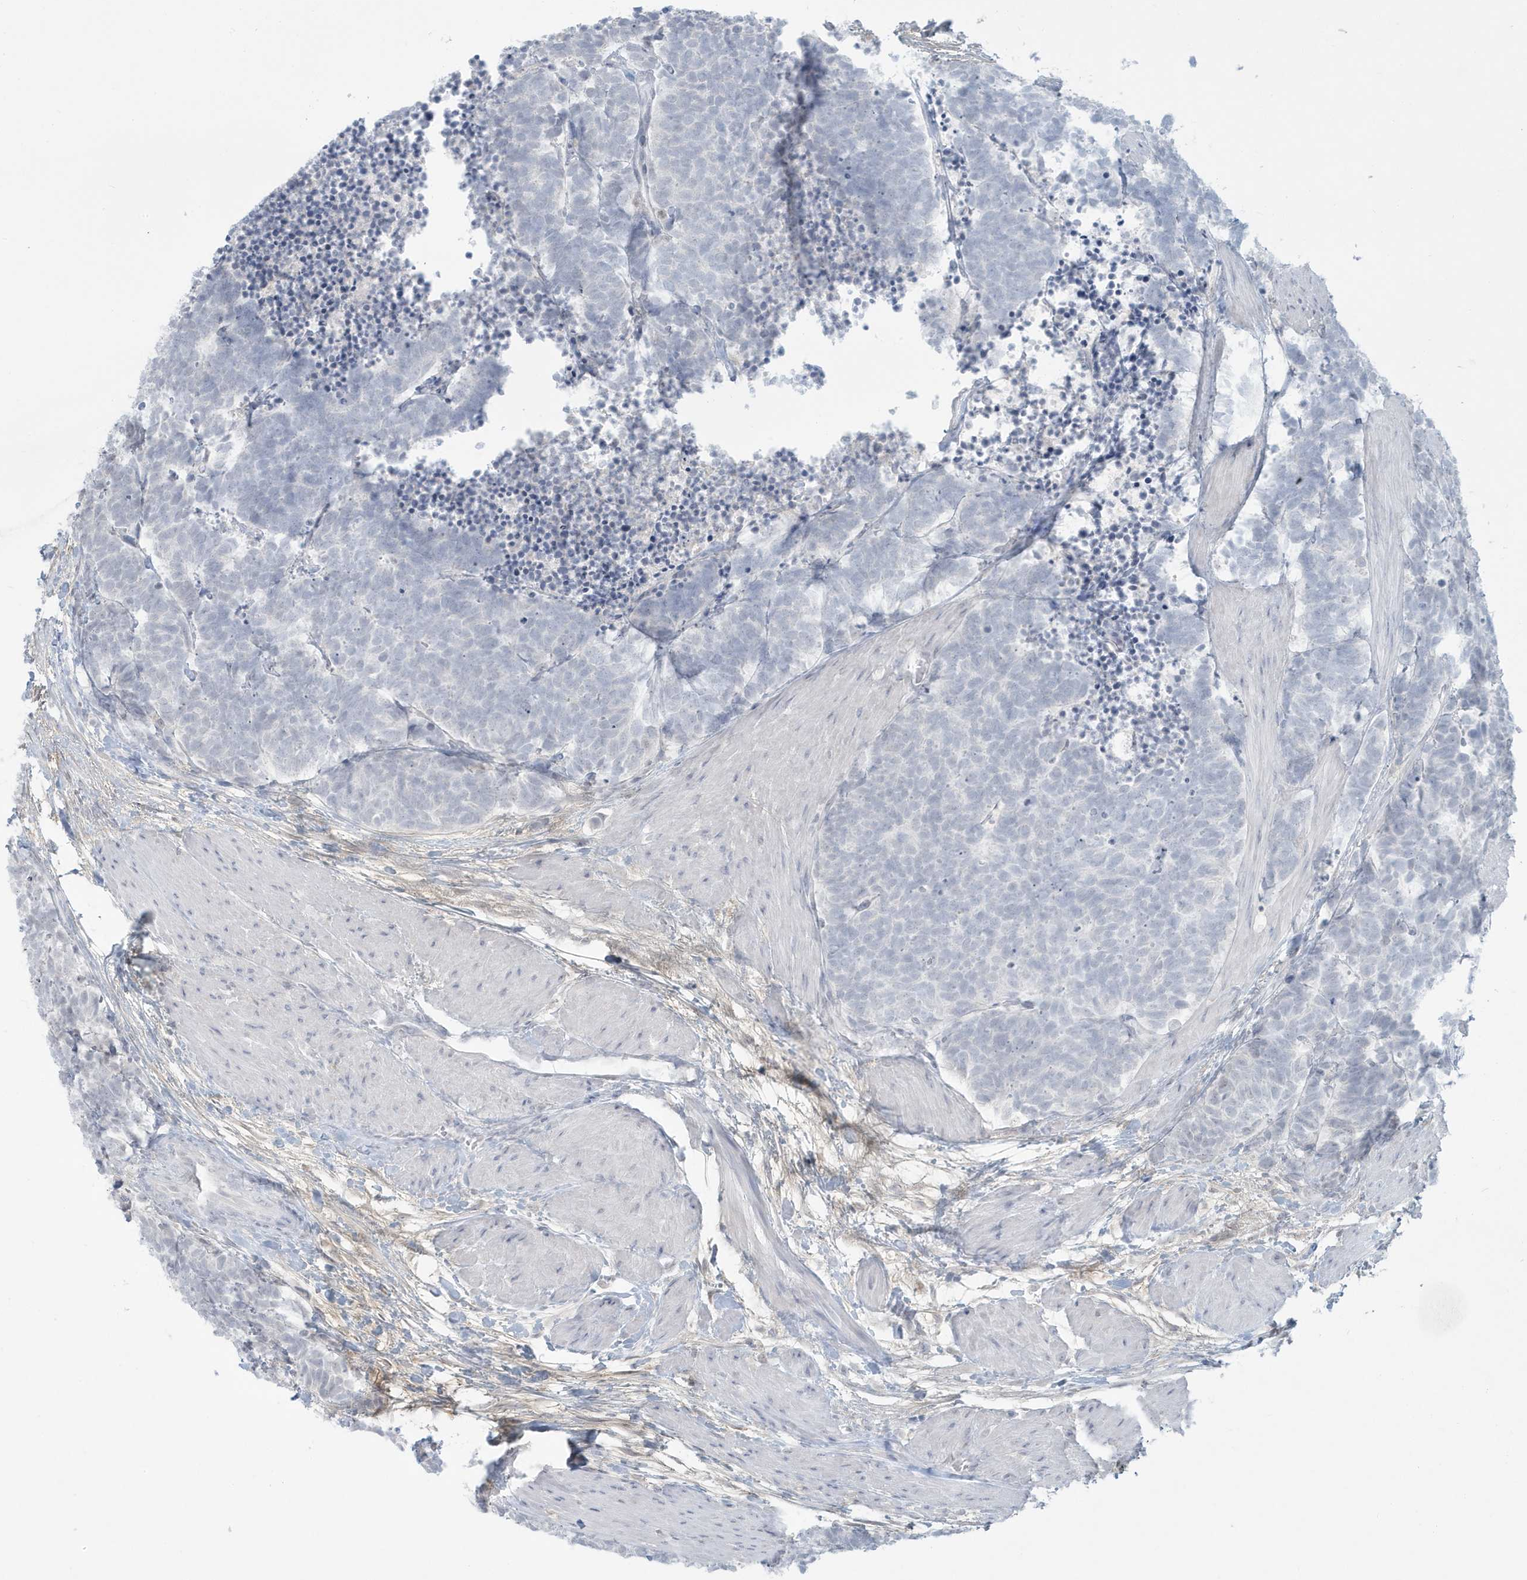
{"staining": {"intensity": "negative", "quantity": "none", "location": "none"}, "tissue": "carcinoid", "cell_type": "Tumor cells", "image_type": "cancer", "snomed": [{"axis": "morphology", "description": "Carcinoma, NOS"}, {"axis": "morphology", "description": "Carcinoid, malignant, NOS"}, {"axis": "topography", "description": "Urinary bladder"}], "caption": "Tumor cells show no significant protein positivity in carcinoid (malignant).", "gene": "HERC6", "patient": {"sex": "male", "age": 57}}